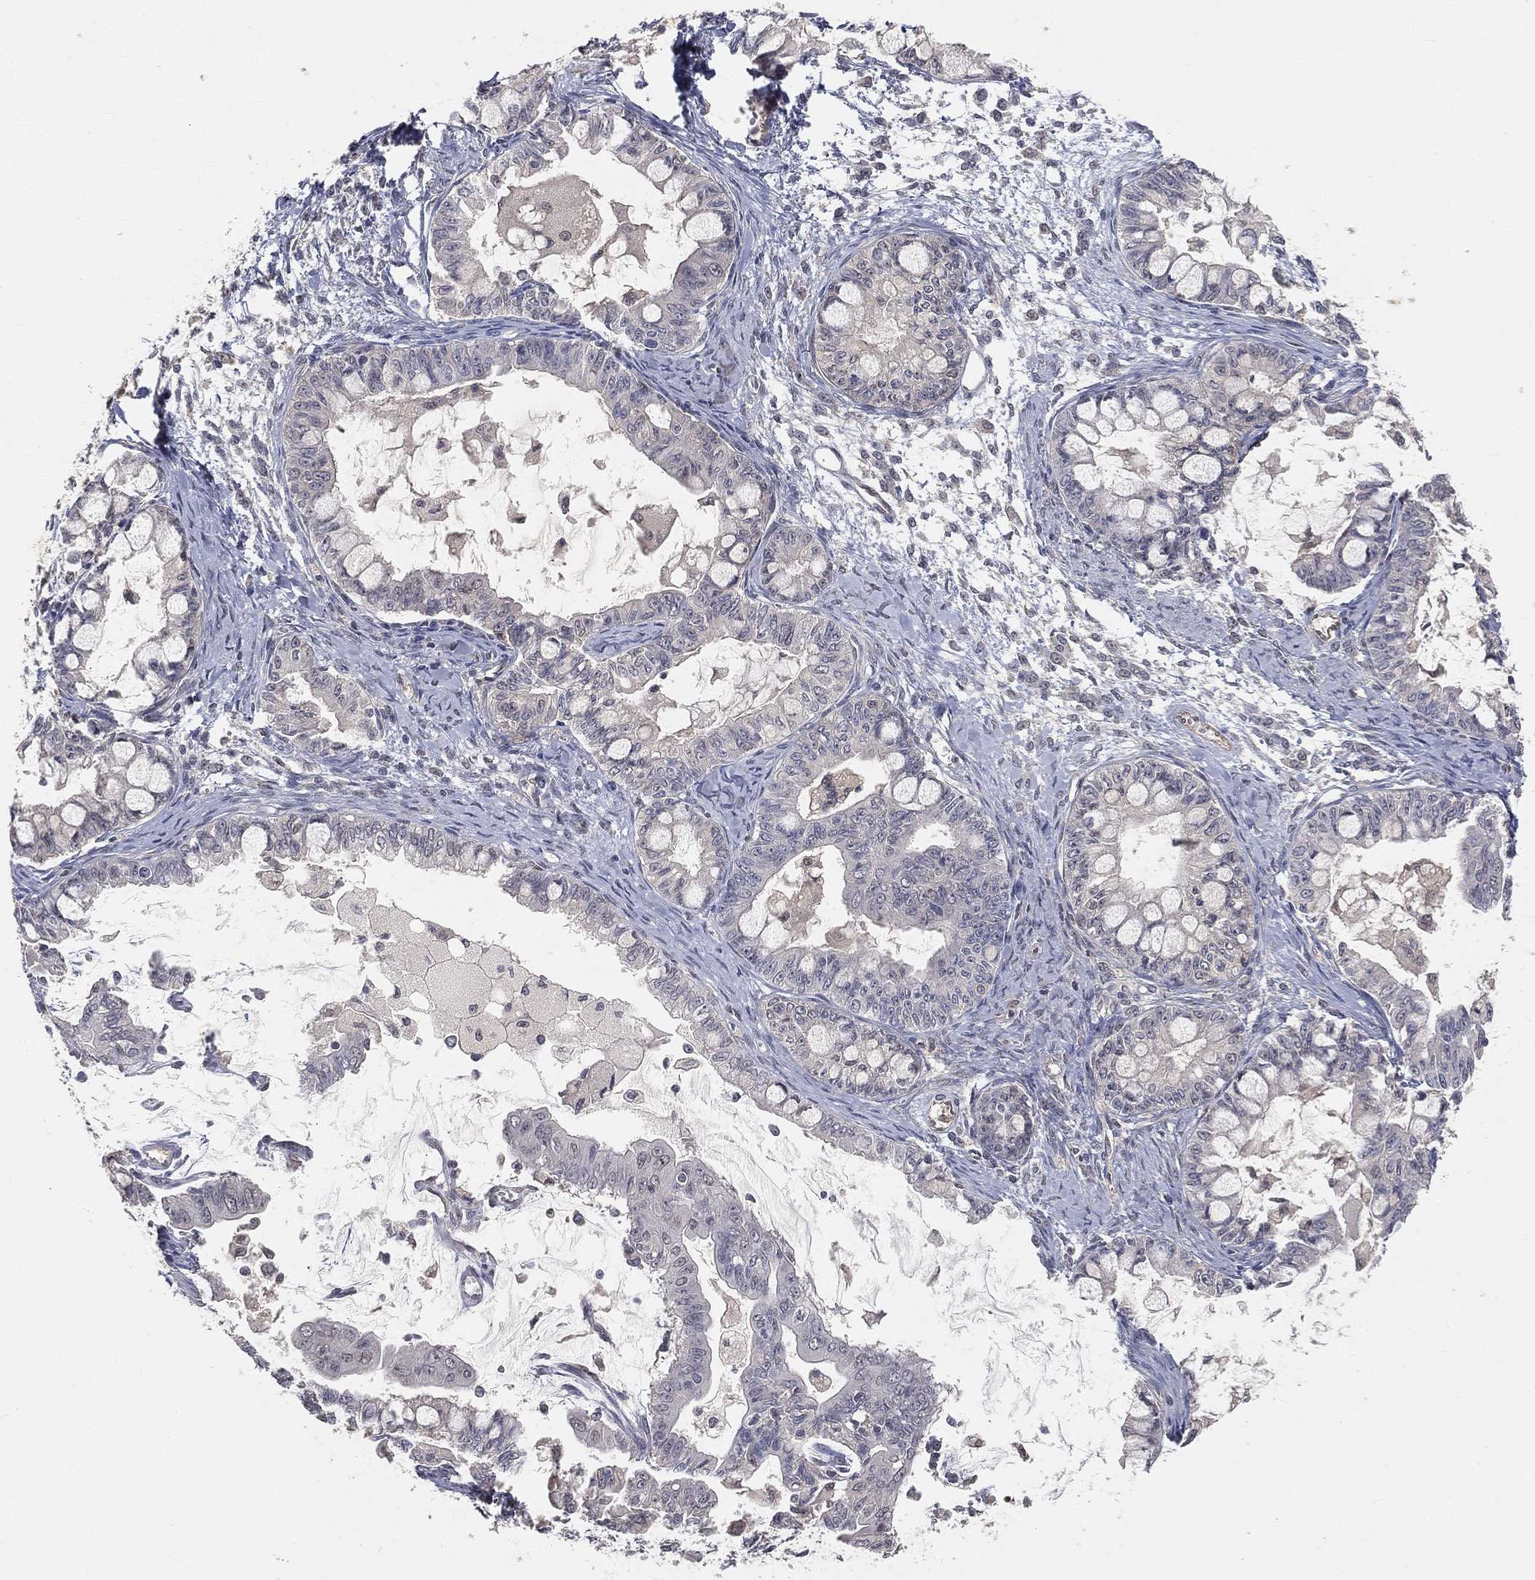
{"staining": {"intensity": "negative", "quantity": "none", "location": "none"}, "tissue": "ovarian cancer", "cell_type": "Tumor cells", "image_type": "cancer", "snomed": [{"axis": "morphology", "description": "Cystadenocarcinoma, mucinous, NOS"}, {"axis": "topography", "description": "Ovary"}], "caption": "DAB (3,3'-diaminobenzidine) immunohistochemical staining of human ovarian mucinous cystadenocarcinoma exhibits no significant expression in tumor cells.", "gene": "MAPK1", "patient": {"sex": "female", "age": 63}}